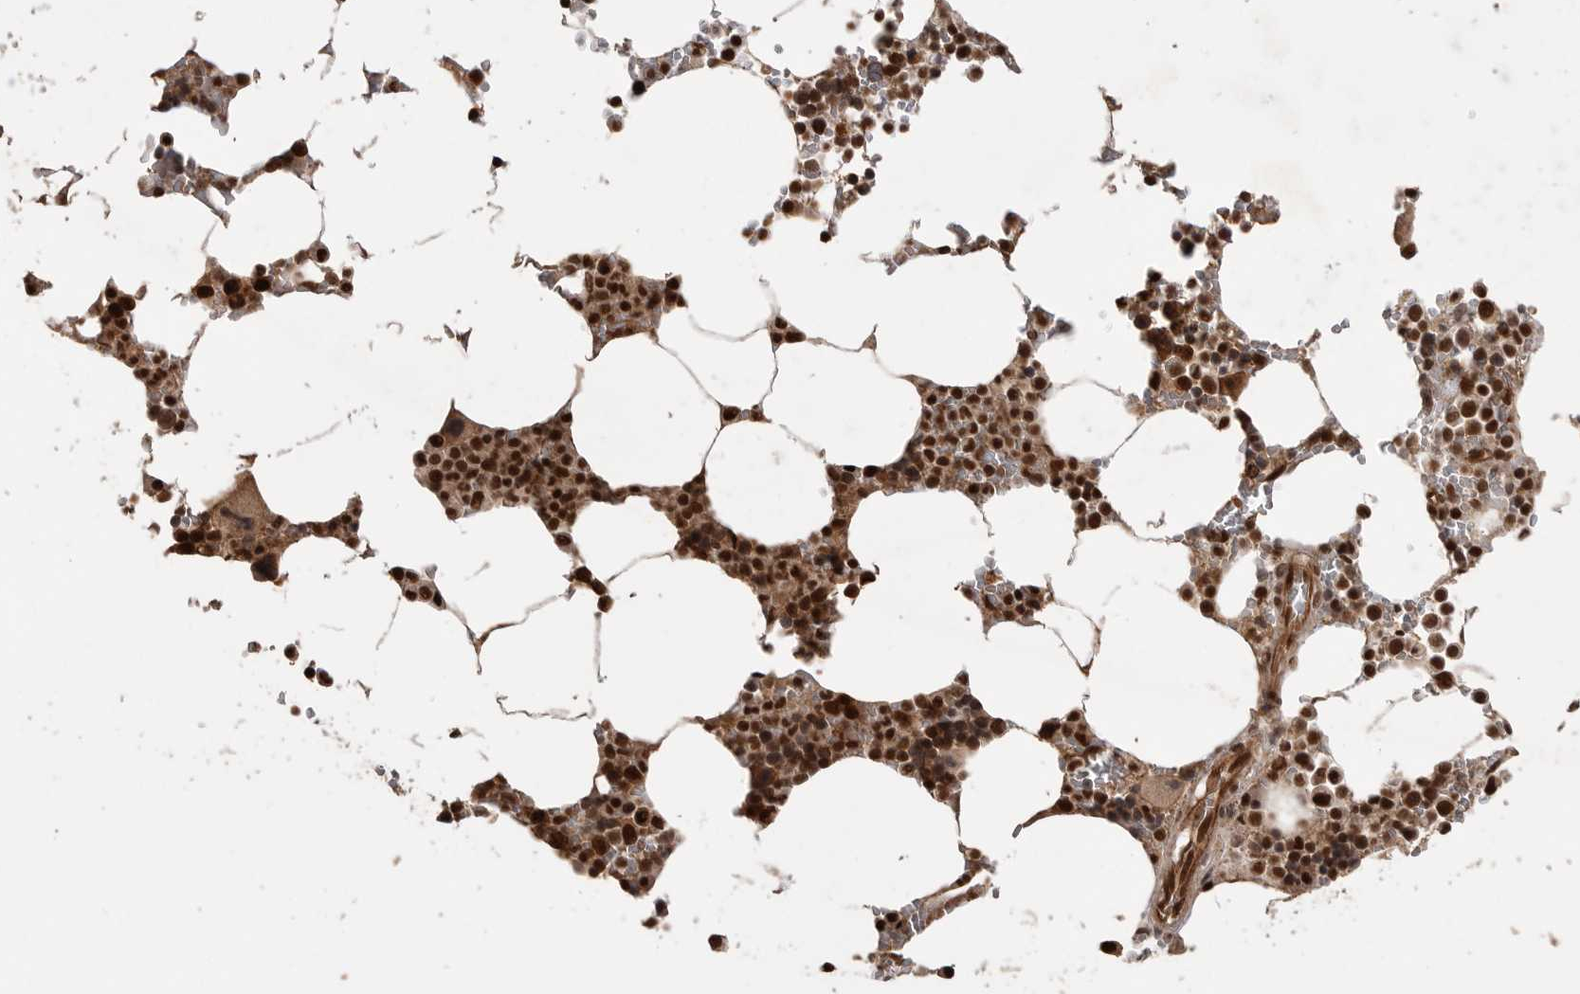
{"staining": {"intensity": "strong", "quantity": ">75%", "location": "nuclear"}, "tissue": "bone marrow", "cell_type": "Hematopoietic cells", "image_type": "normal", "snomed": [{"axis": "morphology", "description": "Normal tissue, NOS"}, {"axis": "topography", "description": "Bone marrow"}], "caption": "Immunohistochemistry (IHC) image of normal bone marrow: human bone marrow stained using immunohistochemistry demonstrates high levels of strong protein expression localized specifically in the nuclear of hematopoietic cells, appearing as a nuclear brown color.", "gene": "PPP1R8", "patient": {"sex": "male", "age": 70}}